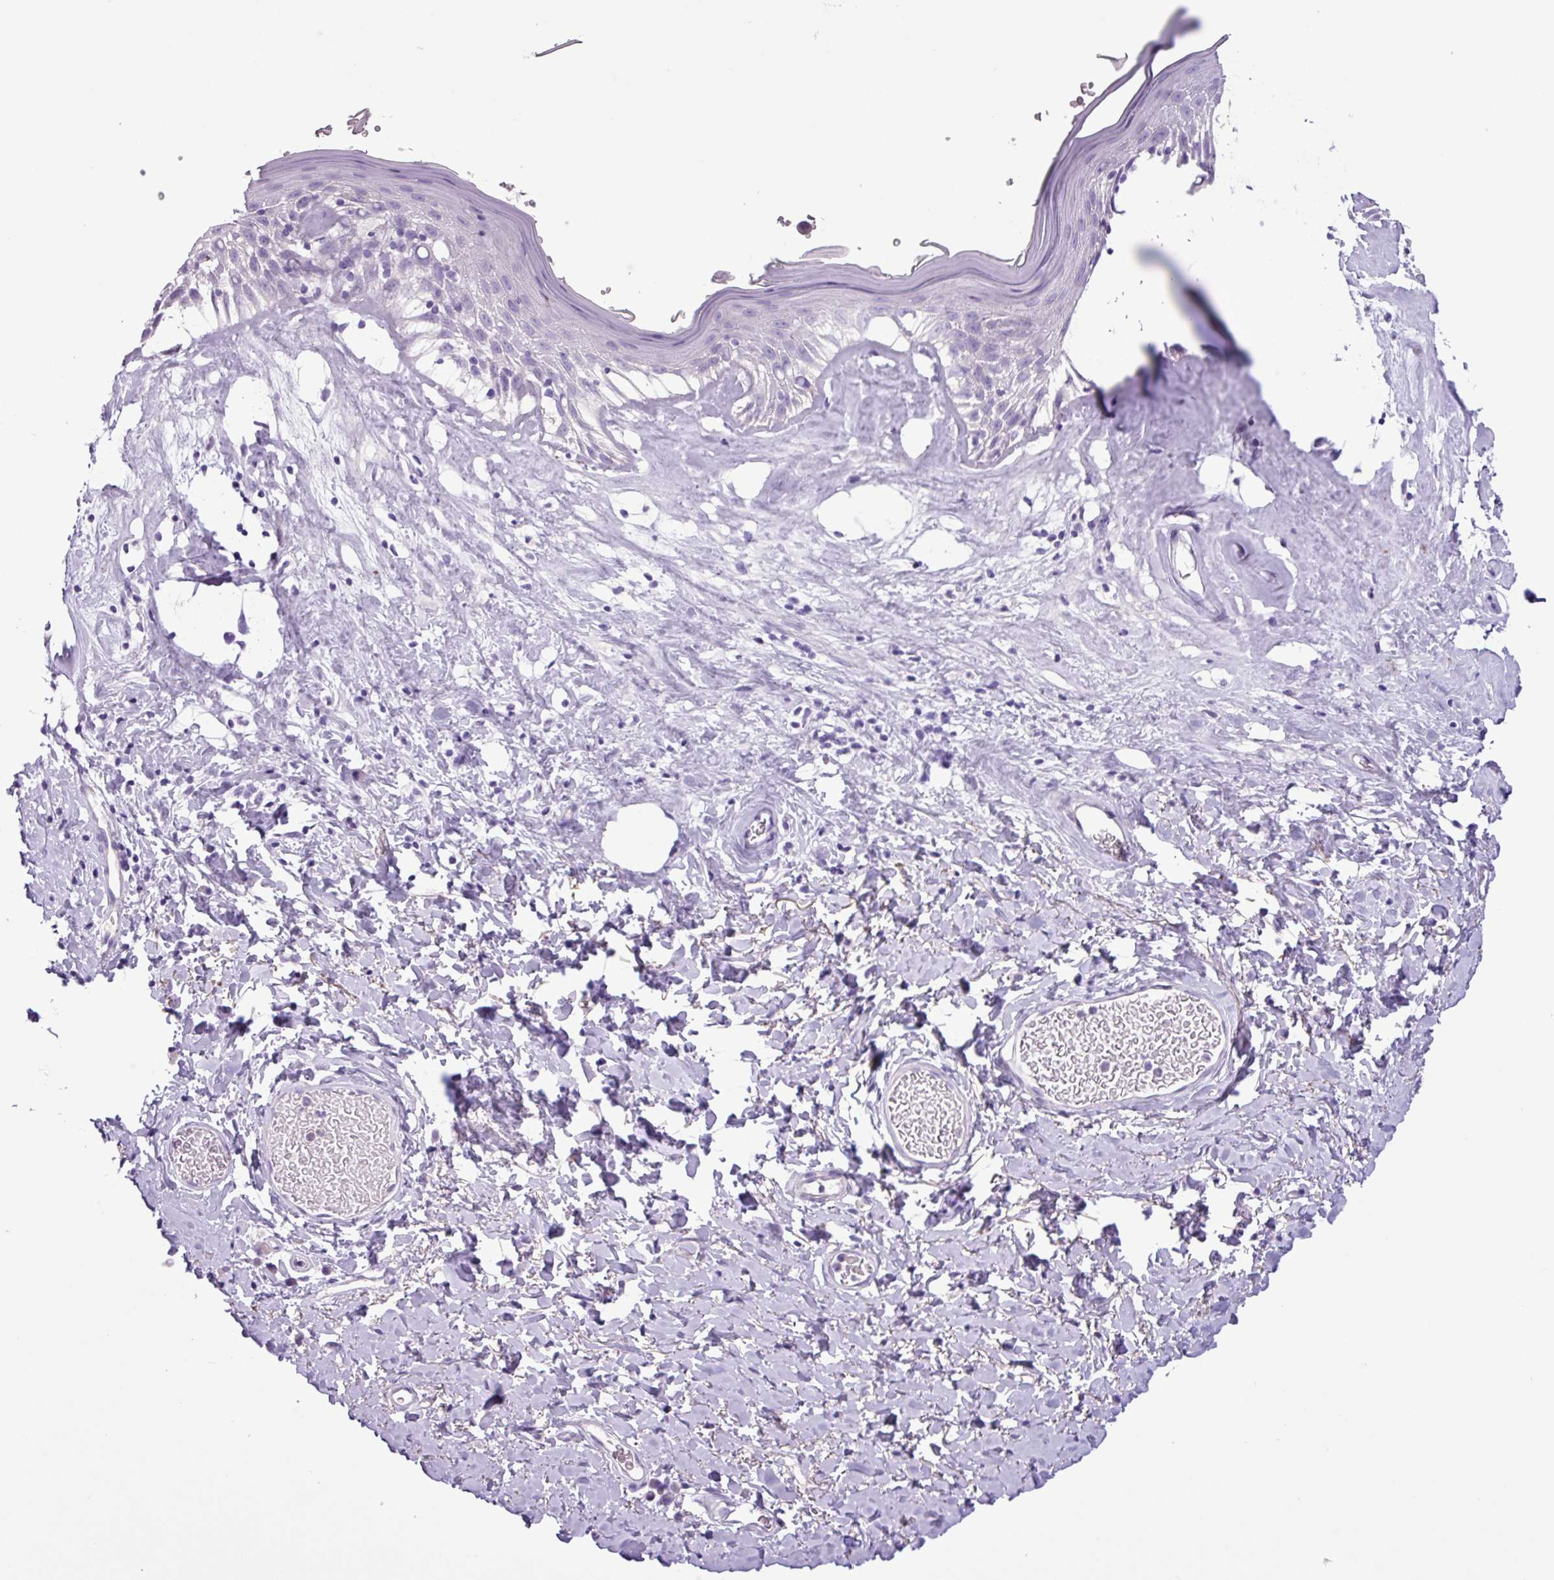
{"staining": {"intensity": "negative", "quantity": "none", "location": "none"}, "tissue": "skin", "cell_type": "Epidermal cells", "image_type": "normal", "snomed": [{"axis": "morphology", "description": "Normal tissue, NOS"}, {"axis": "morphology", "description": "Inflammation, NOS"}, {"axis": "topography", "description": "Vulva"}], "caption": "A high-resolution histopathology image shows immunohistochemistry (IHC) staining of unremarkable skin, which demonstrates no significant positivity in epidermal cells.", "gene": "CYSTM1", "patient": {"sex": "female", "age": 86}}